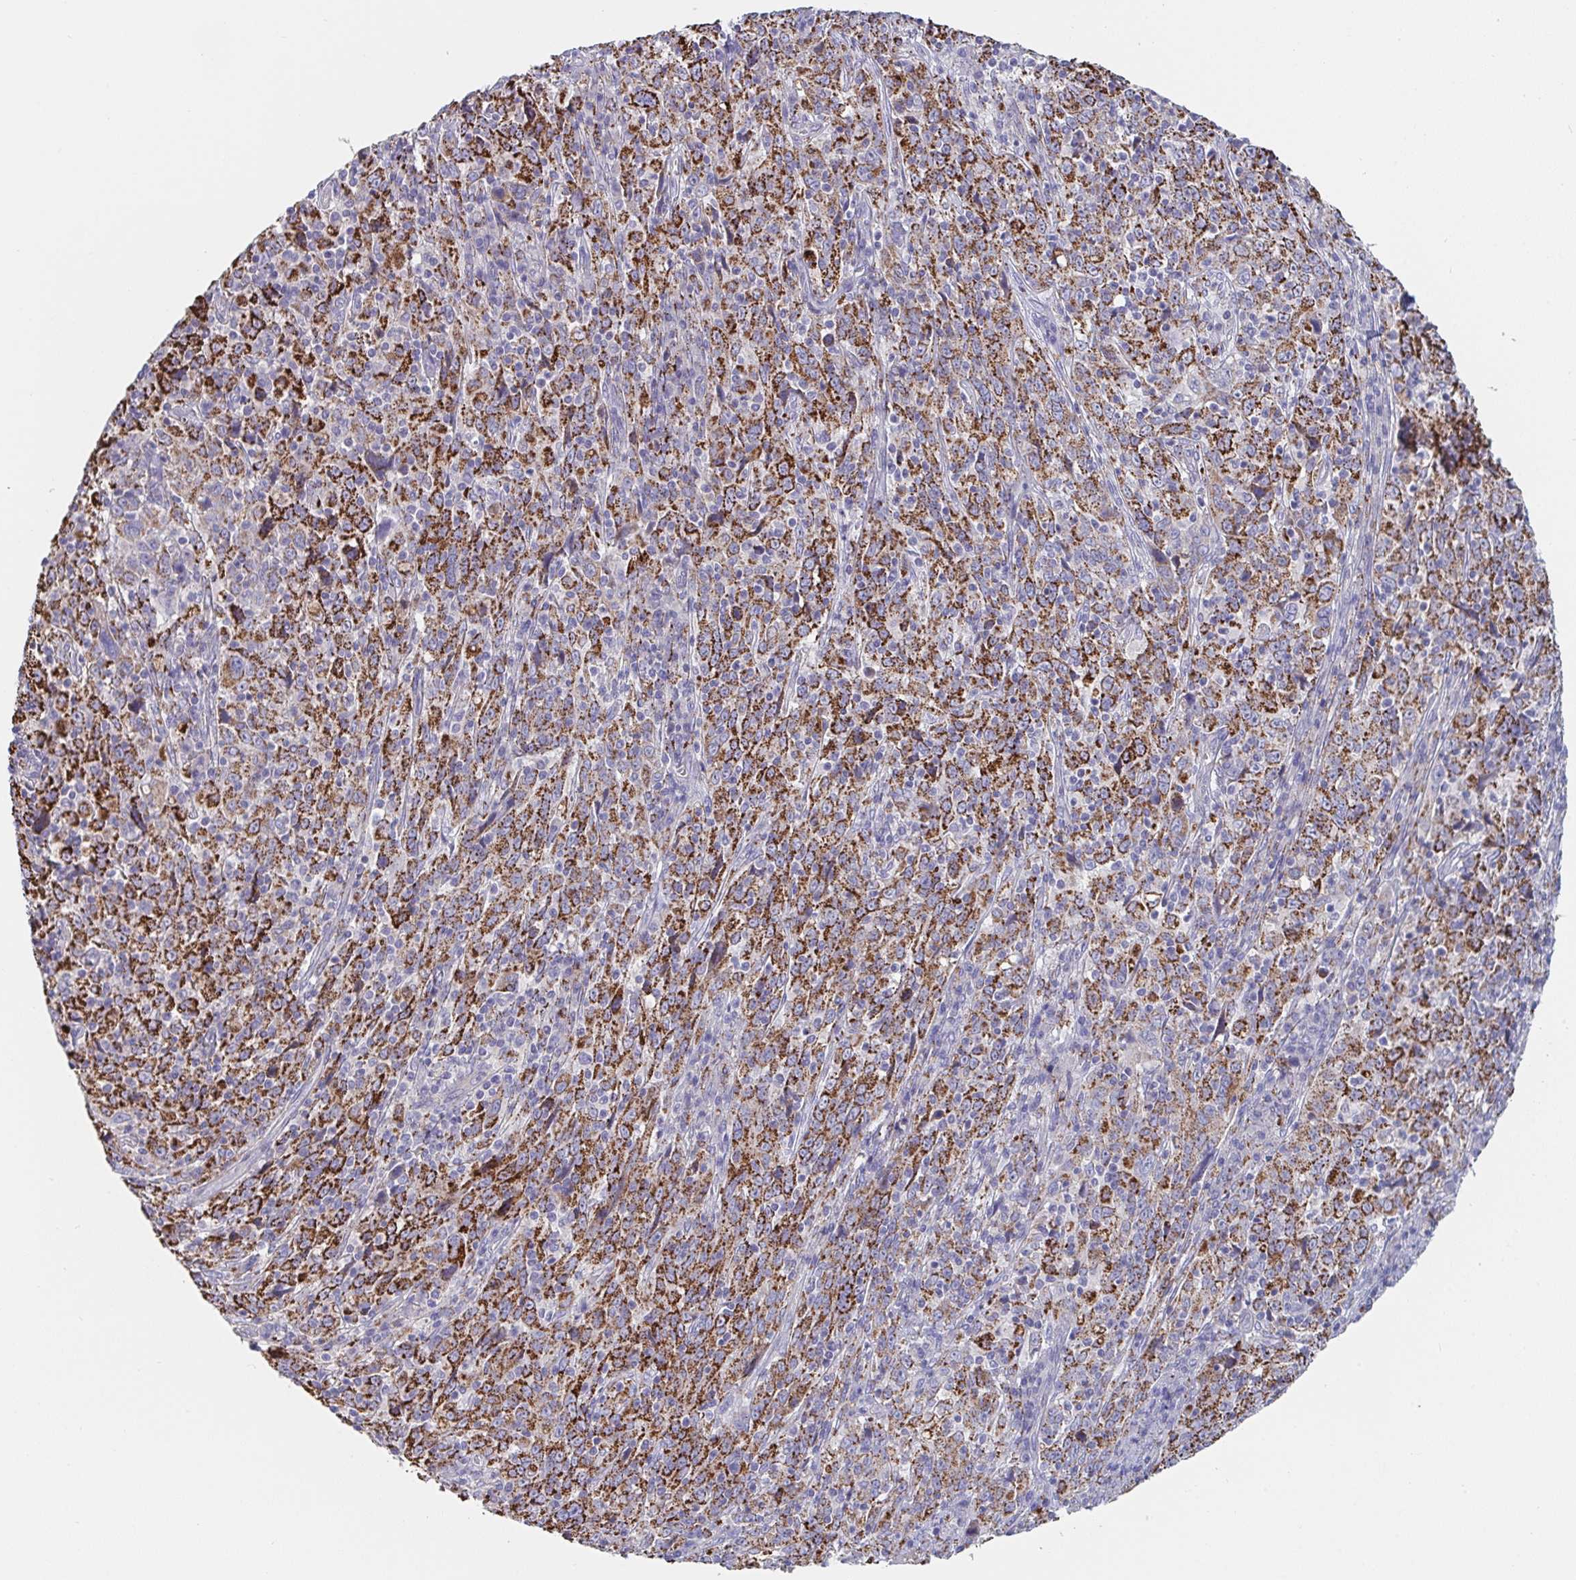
{"staining": {"intensity": "strong", "quantity": ">75%", "location": "cytoplasmic/membranous"}, "tissue": "cervical cancer", "cell_type": "Tumor cells", "image_type": "cancer", "snomed": [{"axis": "morphology", "description": "Squamous cell carcinoma, NOS"}, {"axis": "topography", "description": "Cervix"}], "caption": "IHC (DAB) staining of cervical cancer (squamous cell carcinoma) displays strong cytoplasmic/membranous protein staining in about >75% of tumor cells. (DAB (3,3'-diaminobenzidine) IHC, brown staining for protein, blue staining for nuclei).", "gene": "FAM156B", "patient": {"sex": "female", "age": 46}}